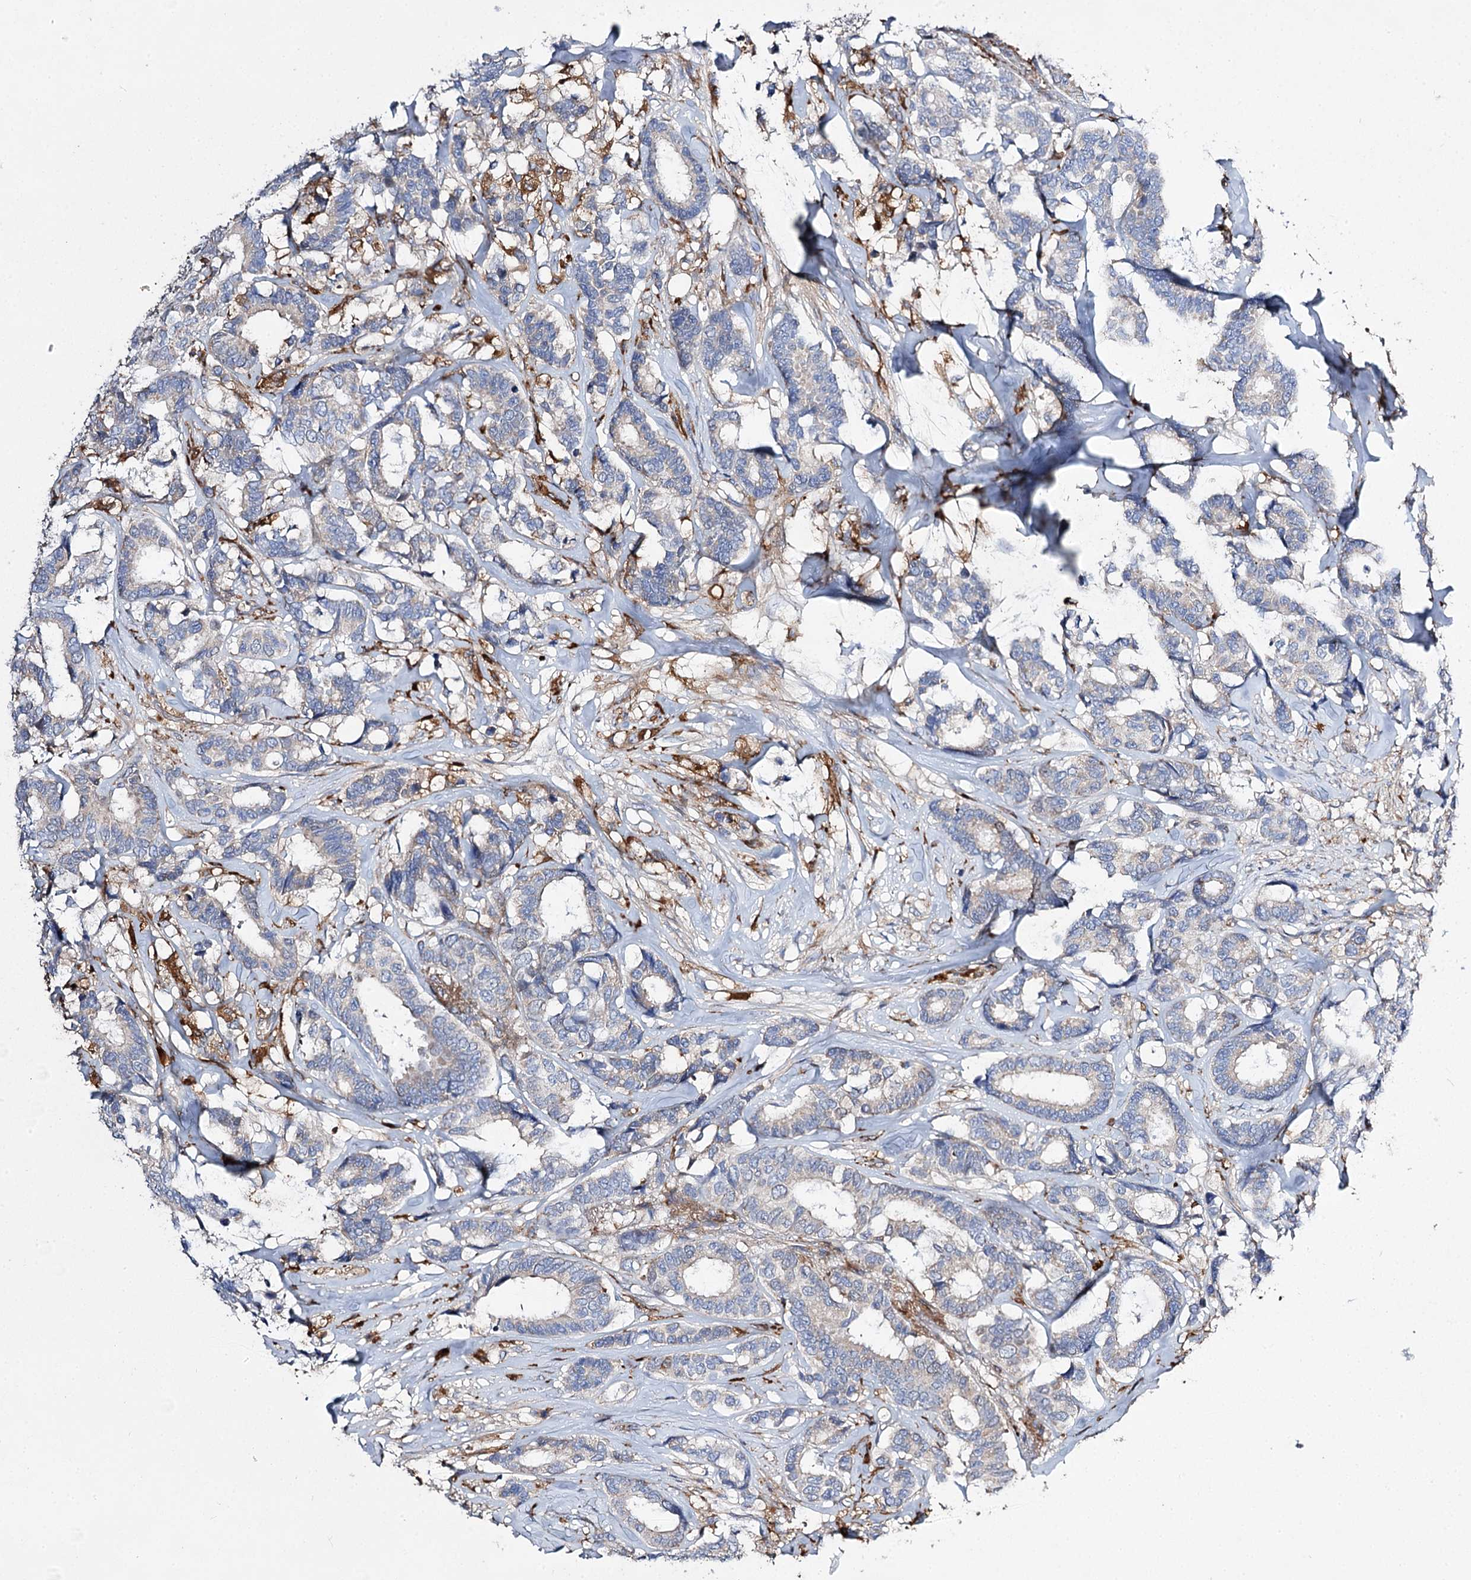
{"staining": {"intensity": "negative", "quantity": "none", "location": "none"}, "tissue": "breast cancer", "cell_type": "Tumor cells", "image_type": "cancer", "snomed": [{"axis": "morphology", "description": "Duct carcinoma"}, {"axis": "topography", "description": "Breast"}], "caption": "Immunohistochemistry micrograph of breast infiltrating ductal carcinoma stained for a protein (brown), which exhibits no positivity in tumor cells.", "gene": "RMDN2", "patient": {"sex": "female", "age": 87}}